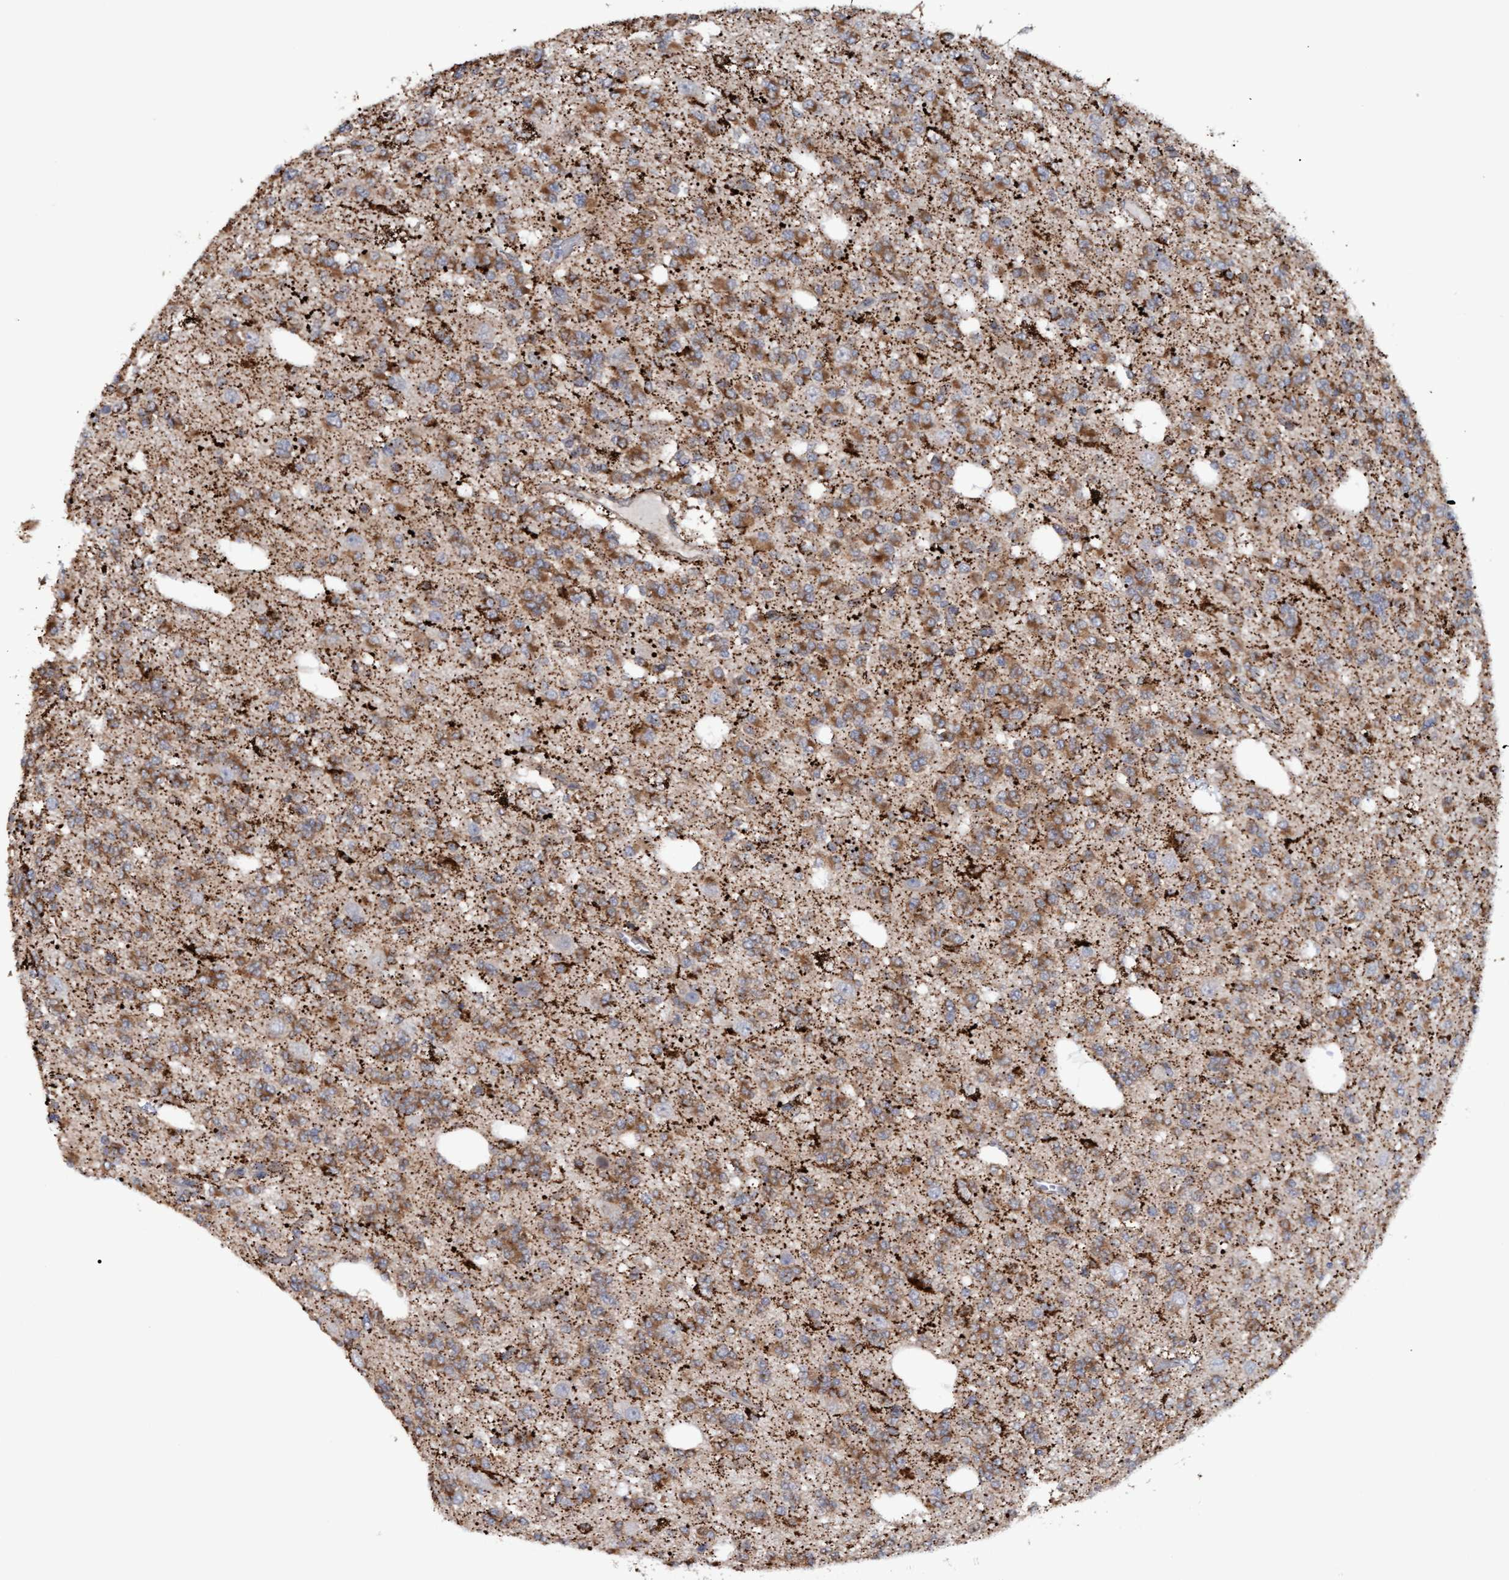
{"staining": {"intensity": "moderate", "quantity": ">75%", "location": "cytoplasmic/membranous"}, "tissue": "glioma", "cell_type": "Tumor cells", "image_type": "cancer", "snomed": [{"axis": "morphology", "description": "Glioma, malignant, Low grade"}, {"axis": "topography", "description": "Brain"}], "caption": "A histopathology image of glioma stained for a protein displays moderate cytoplasmic/membranous brown staining in tumor cells. (DAB IHC with brightfield microscopy, high magnification).", "gene": "MGLL", "patient": {"sex": "male", "age": 38}}